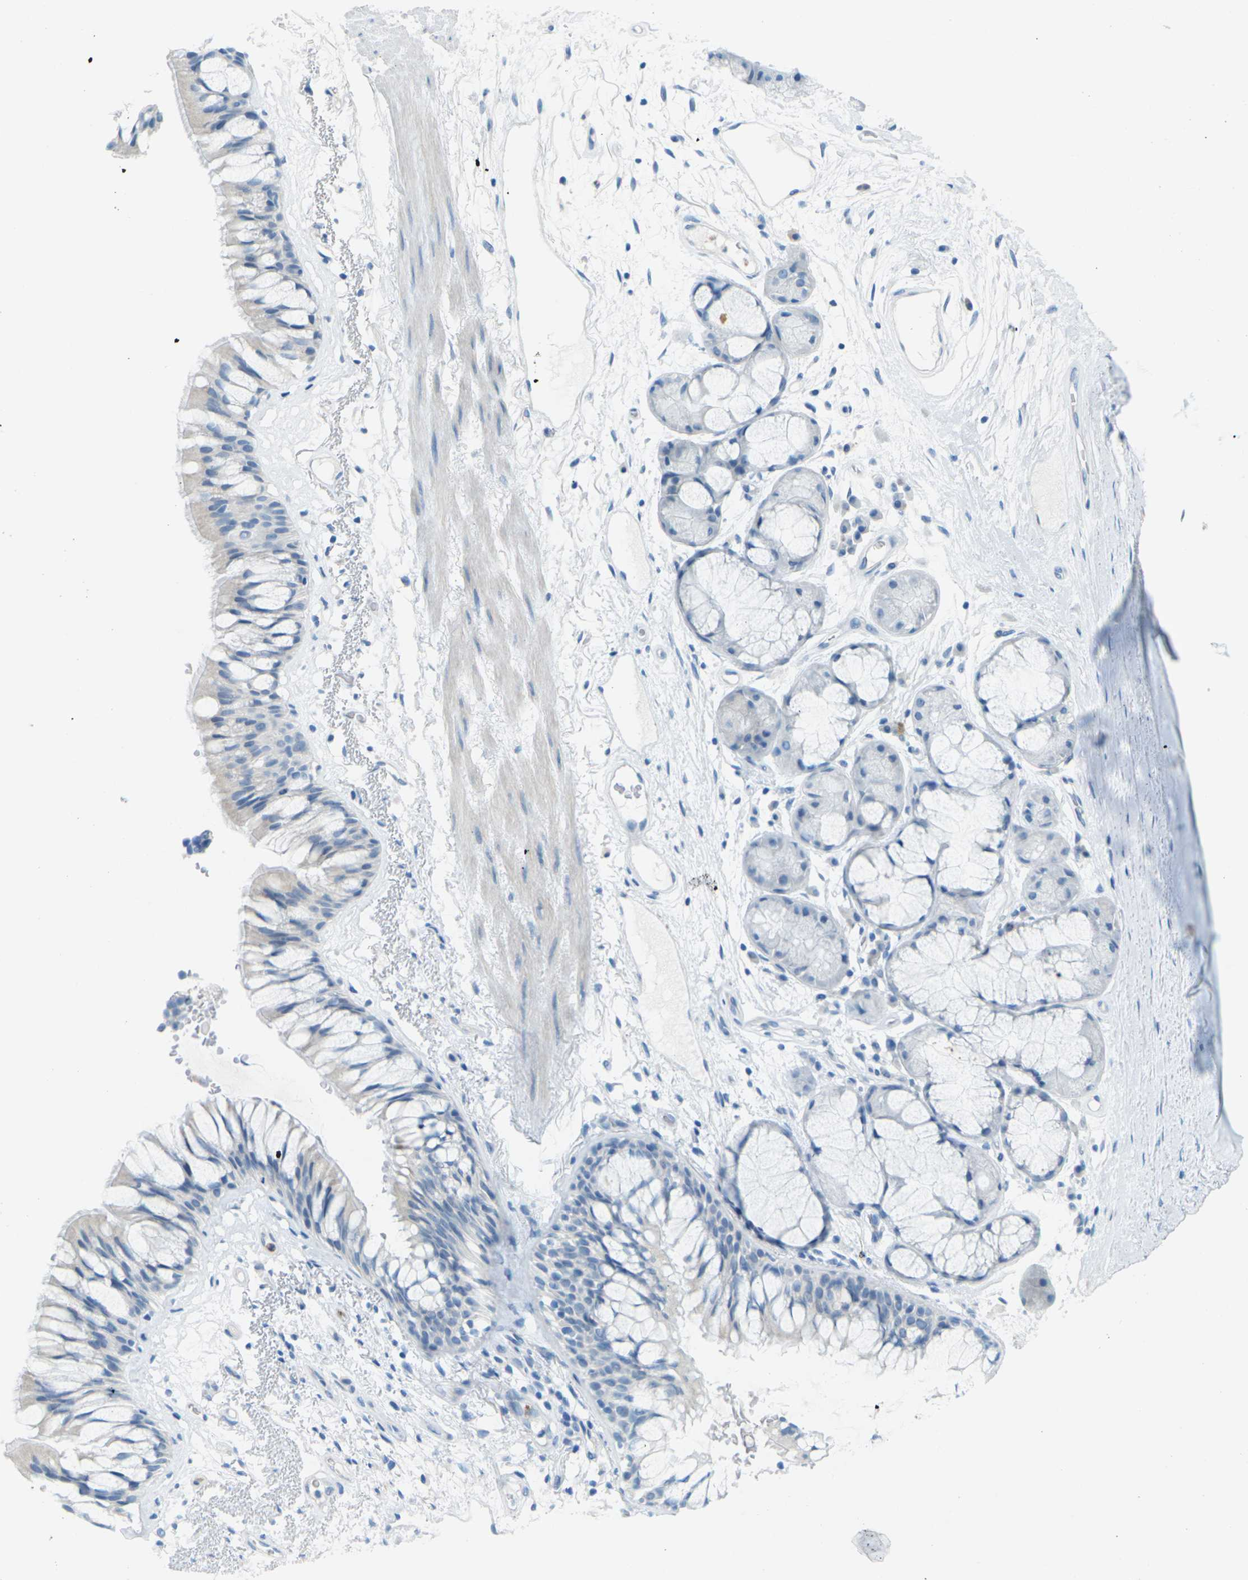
{"staining": {"intensity": "negative", "quantity": "none", "location": "none"}, "tissue": "bronchus", "cell_type": "Respiratory epithelial cells", "image_type": "normal", "snomed": [{"axis": "morphology", "description": "Normal tissue, NOS"}, {"axis": "topography", "description": "Bronchus"}], "caption": "Immunohistochemistry (IHC) image of normal human bronchus stained for a protein (brown), which reveals no staining in respiratory epithelial cells.", "gene": "CDH16", "patient": {"sex": "male", "age": 66}}